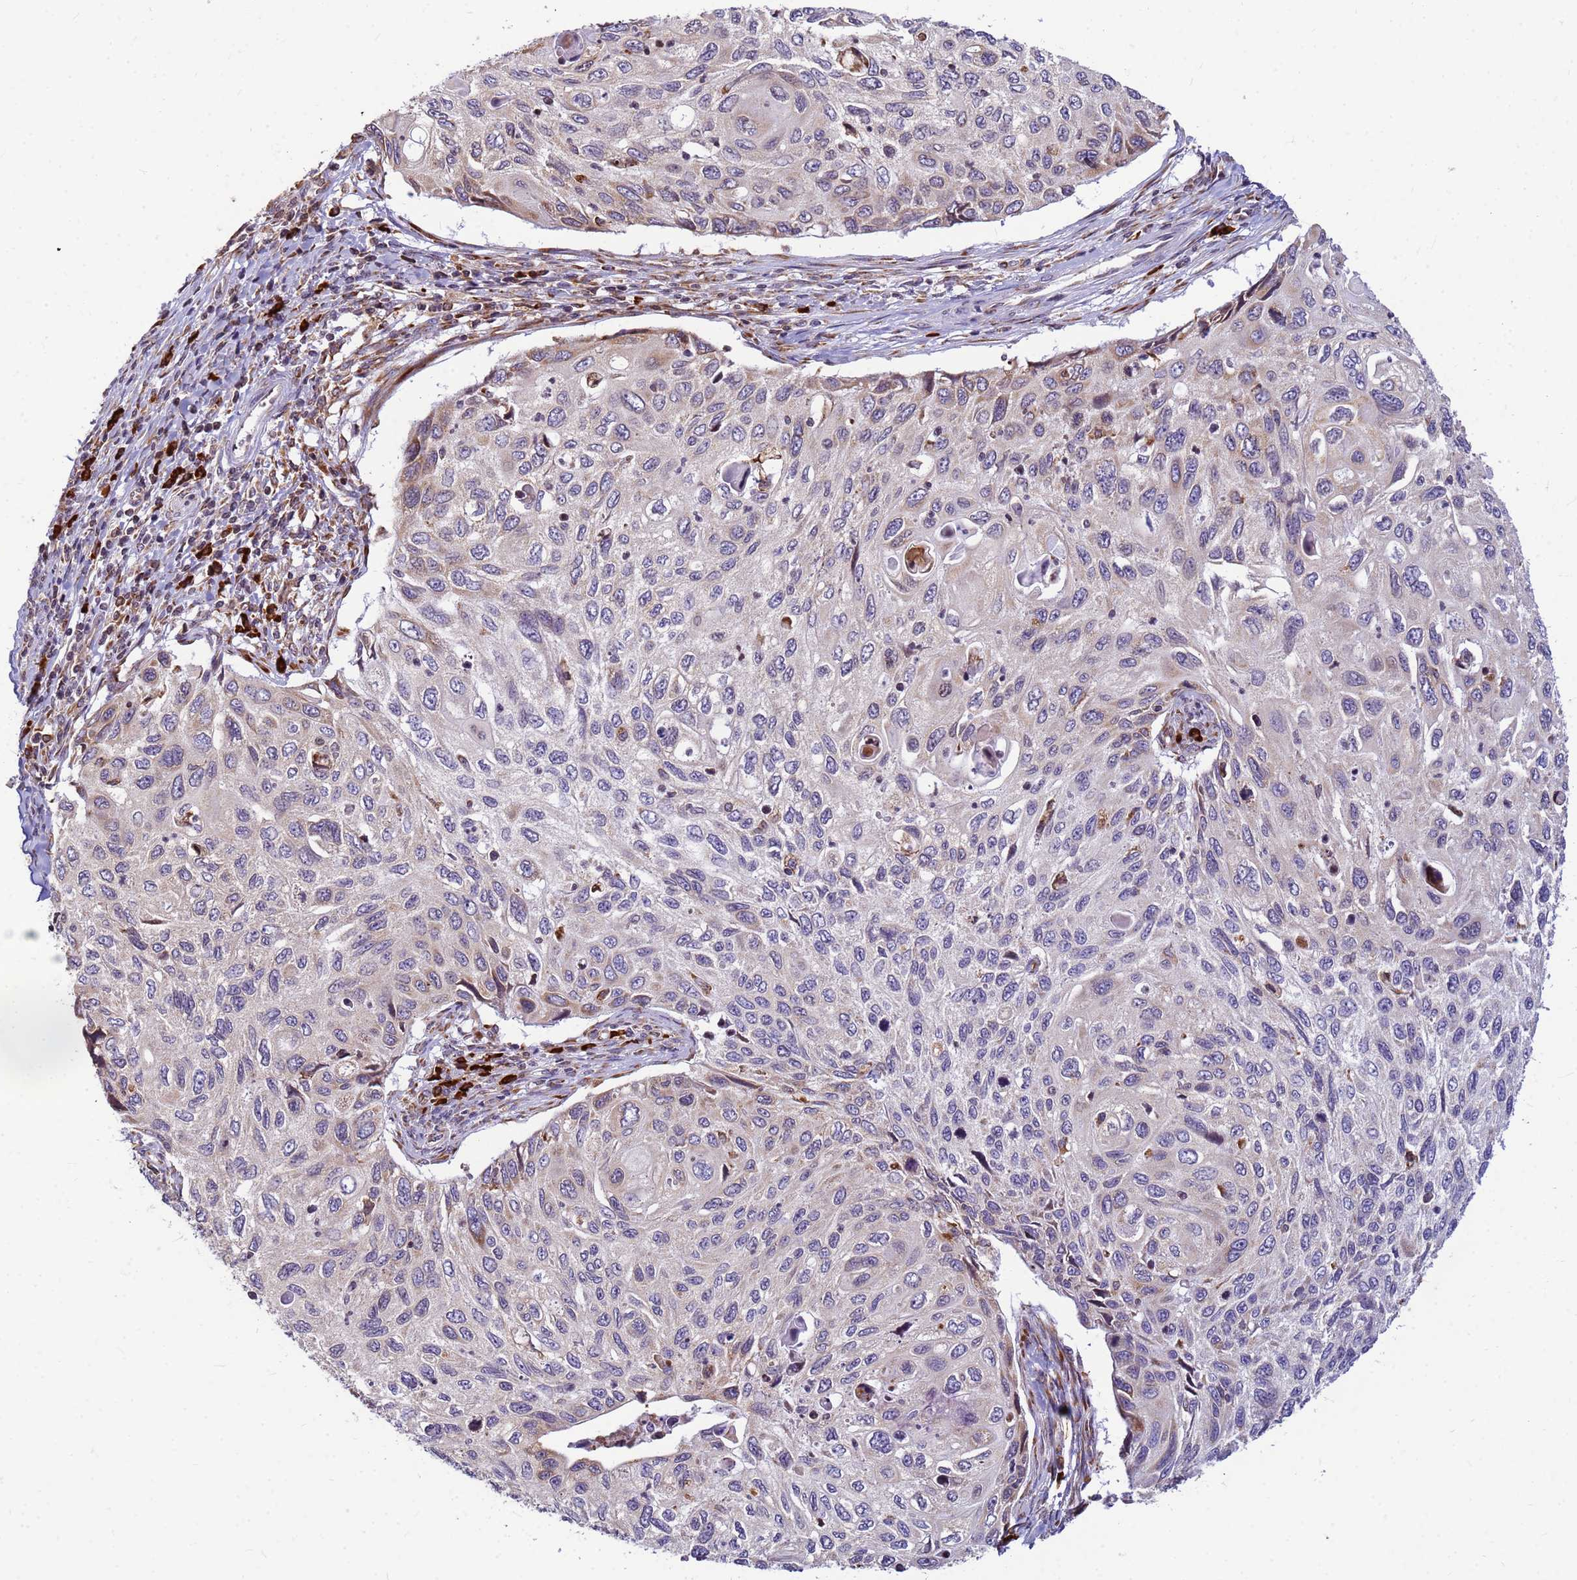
{"staining": {"intensity": "negative", "quantity": "none", "location": "none"}, "tissue": "cervical cancer", "cell_type": "Tumor cells", "image_type": "cancer", "snomed": [{"axis": "morphology", "description": "Squamous cell carcinoma, NOS"}, {"axis": "topography", "description": "Cervix"}], "caption": "A high-resolution photomicrograph shows IHC staining of cervical squamous cell carcinoma, which reveals no significant staining in tumor cells. (Brightfield microscopy of DAB (3,3'-diaminobenzidine) IHC at high magnification).", "gene": "SSR4", "patient": {"sex": "female", "age": 70}}